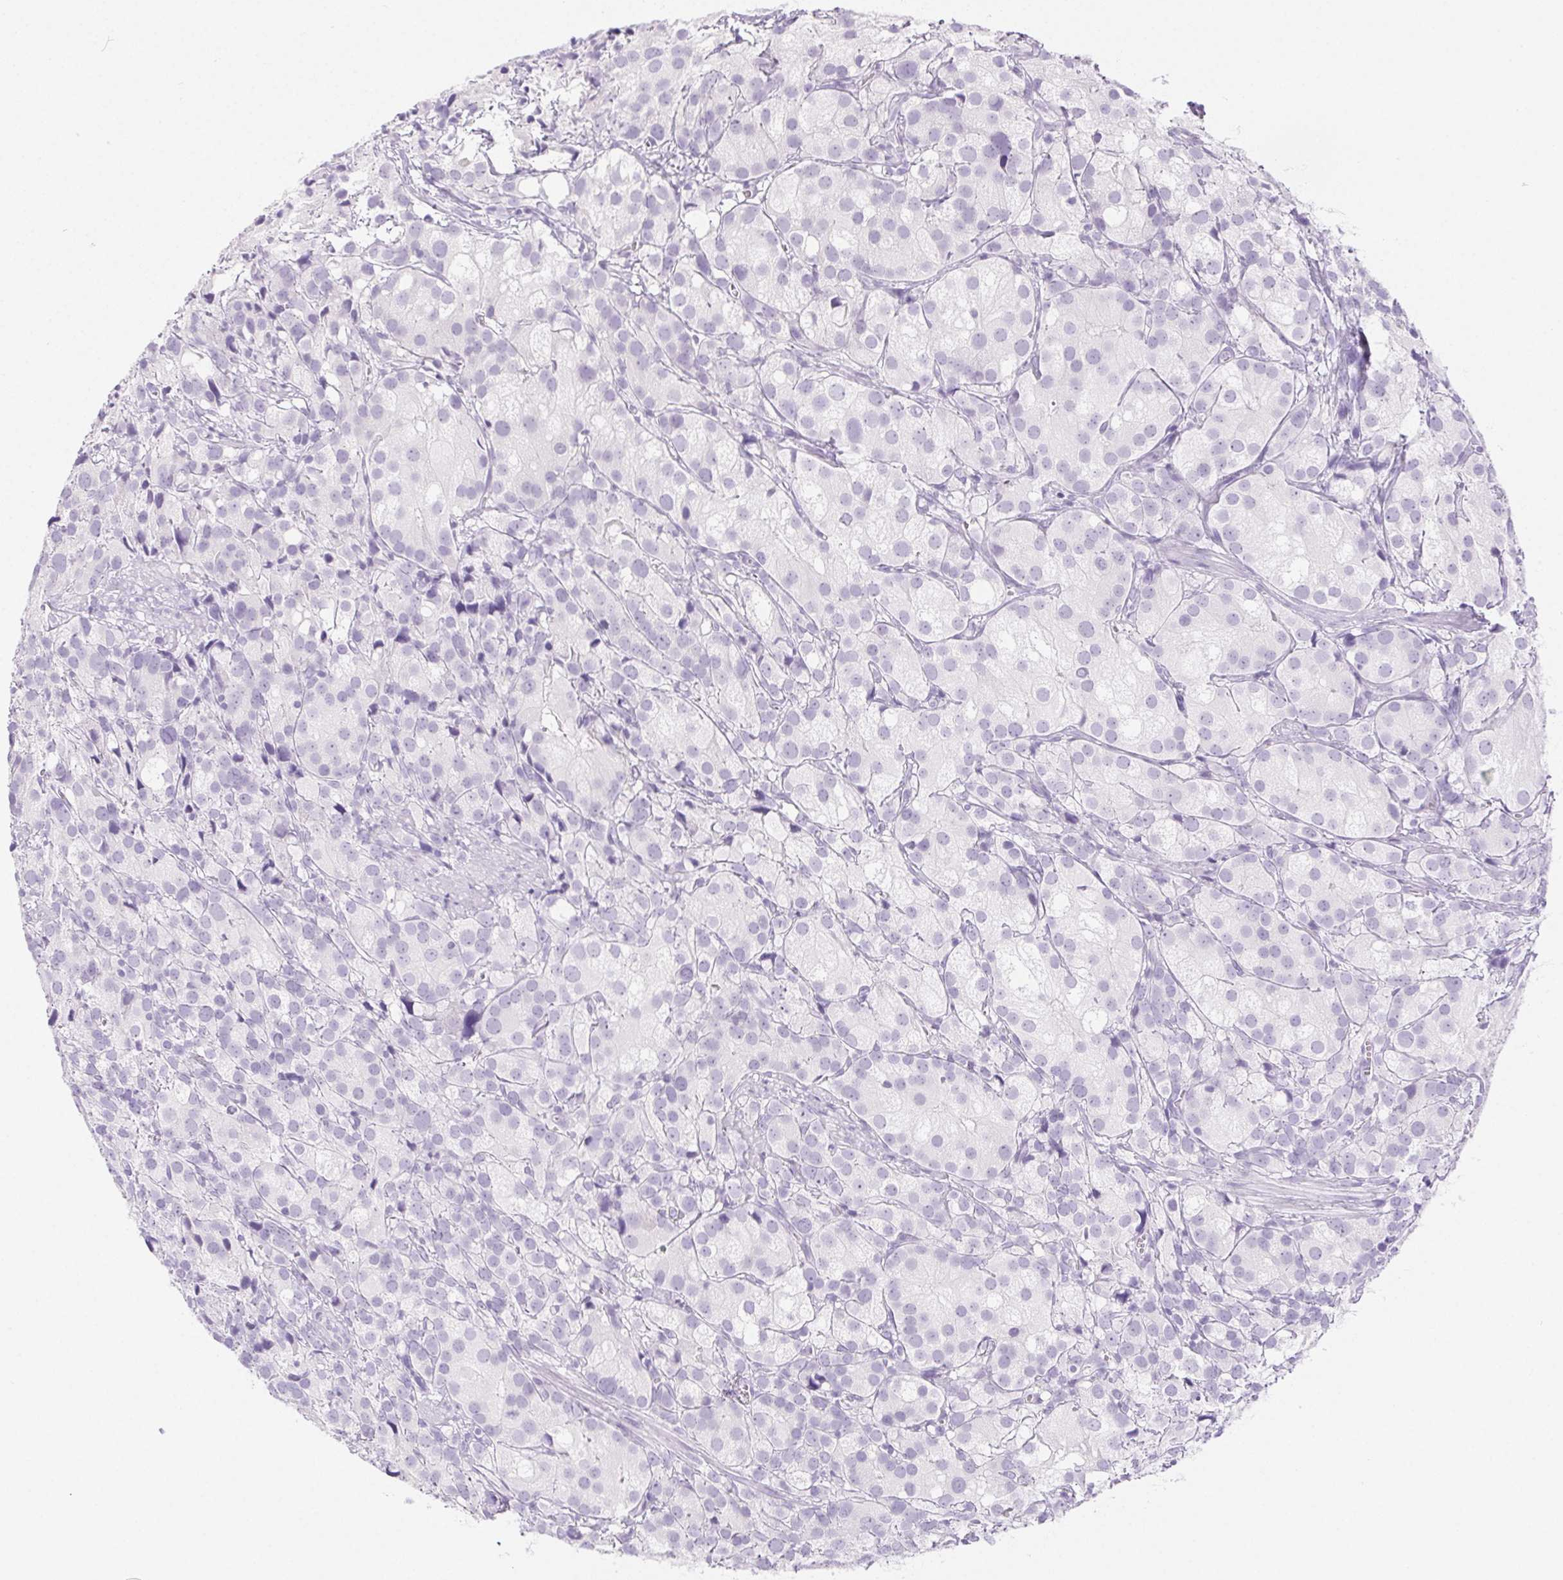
{"staining": {"intensity": "negative", "quantity": "none", "location": "none"}, "tissue": "prostate cancer", "cell_type": "Tumor cells", "image_type": "cancer", "snomed": [{"axis": "morphology", "description": "Adenocarcinoma, High grade"}, {"axis": "topography", "description": "Prostate"}], "caption": "DAB immunohistochemical staining of prostate cancer (adenocarcinoma (high-grade)) reveals no significant staining in tumor cells.", "gene": "SPRR3", "patient": {"sex": "male", "age": 86}}